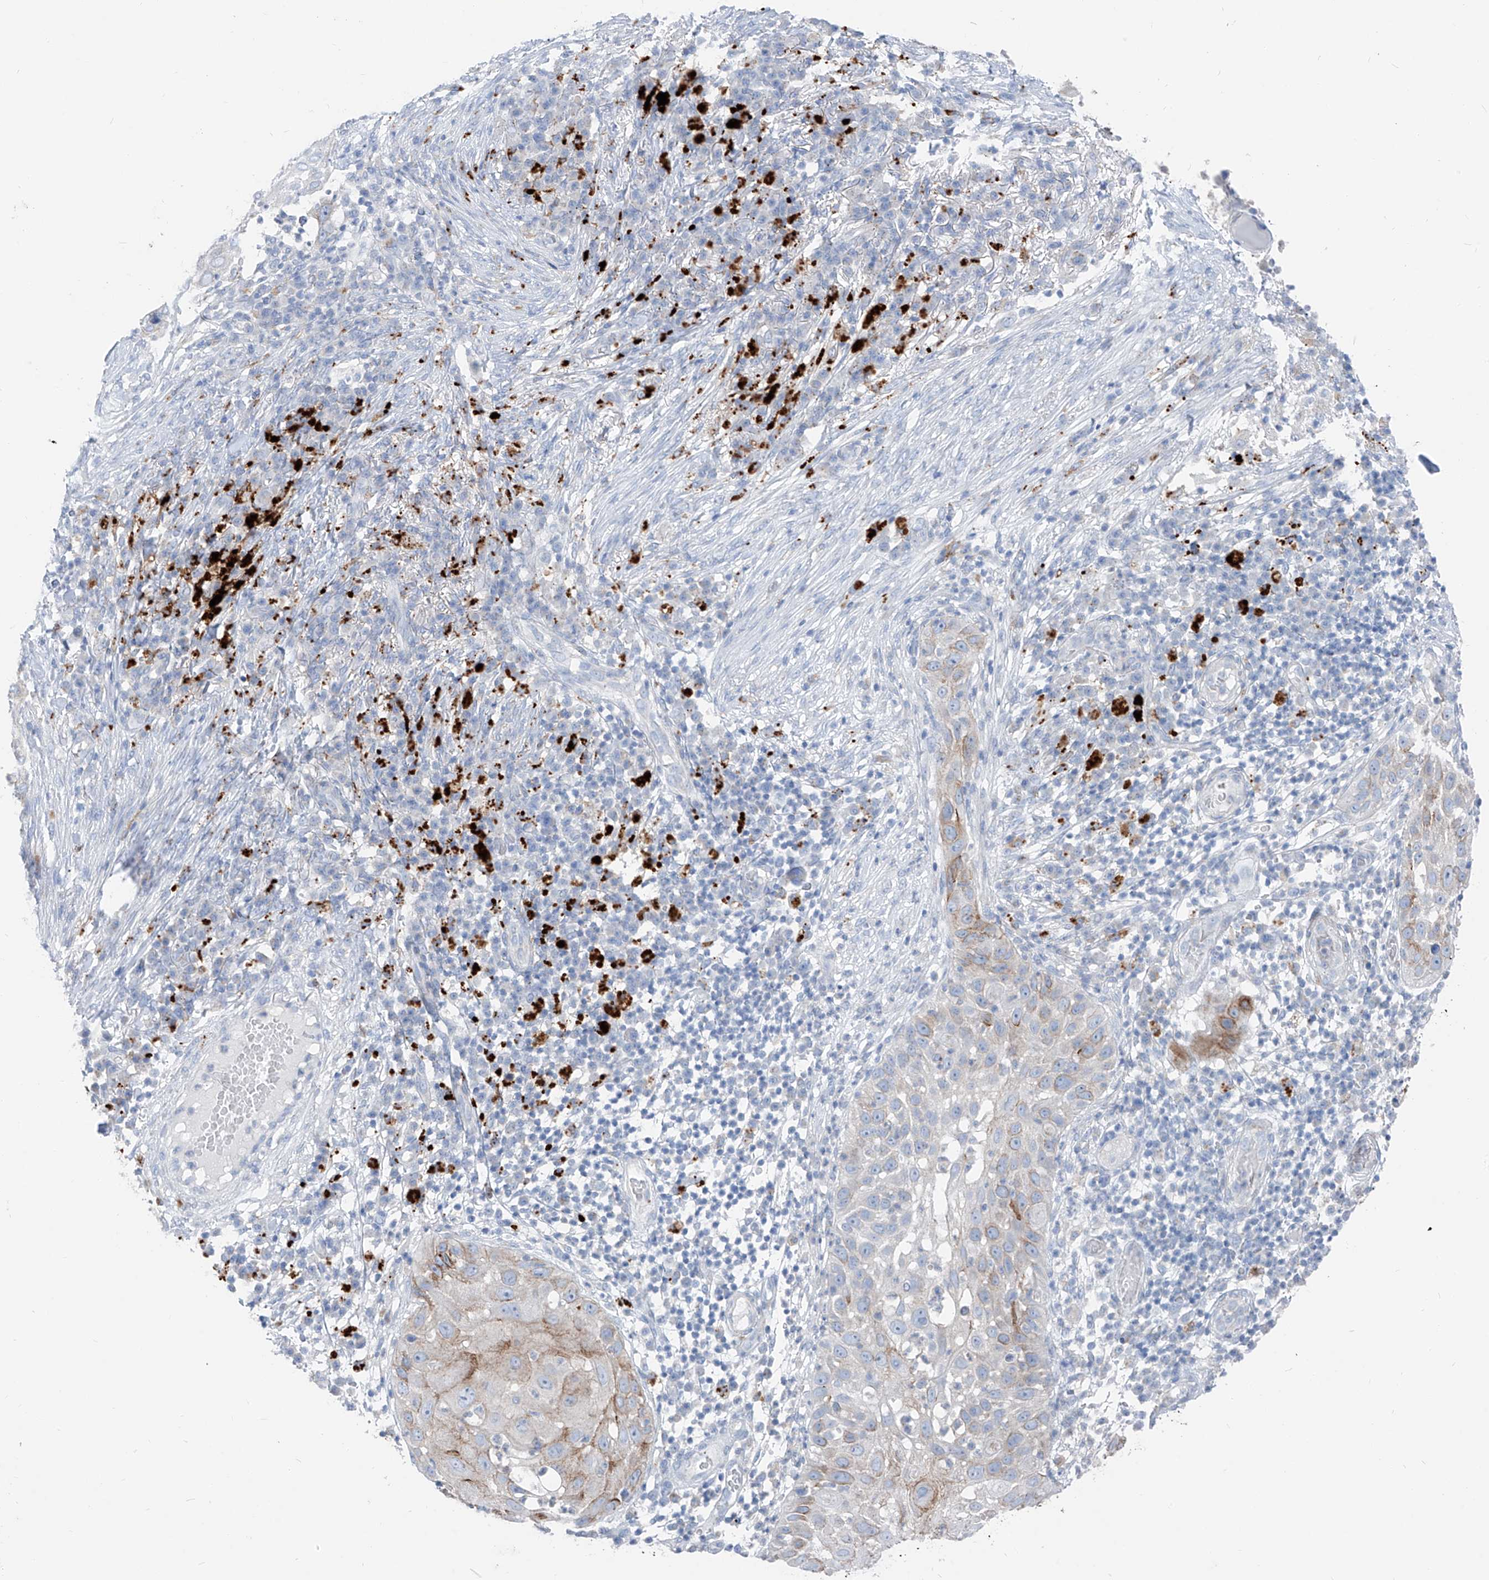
{"staining": {"intensity": "moderate", "quantity": "<25%", "location": "cytoplasmic/membranous"}, "tissue": "skin cancer", "cell_type": "Tumor cells", "image_type": "cancer", "snomed": [{"axis": "morphology", "description": "Squamous cell carcinoma, NOS"}, {"axis": "topography", "description": "Skin"}], "caption": "The immunohistochemical stain labels moderate cytoplasmic/membranous positivity in tumor cells of skin squamous cell carcinoma tissue. (DAB IHC, brown staining for protein, blue staining for nuclei).", "gene": "GPR137C", "patient": {"sex": "female", "age": 44}}